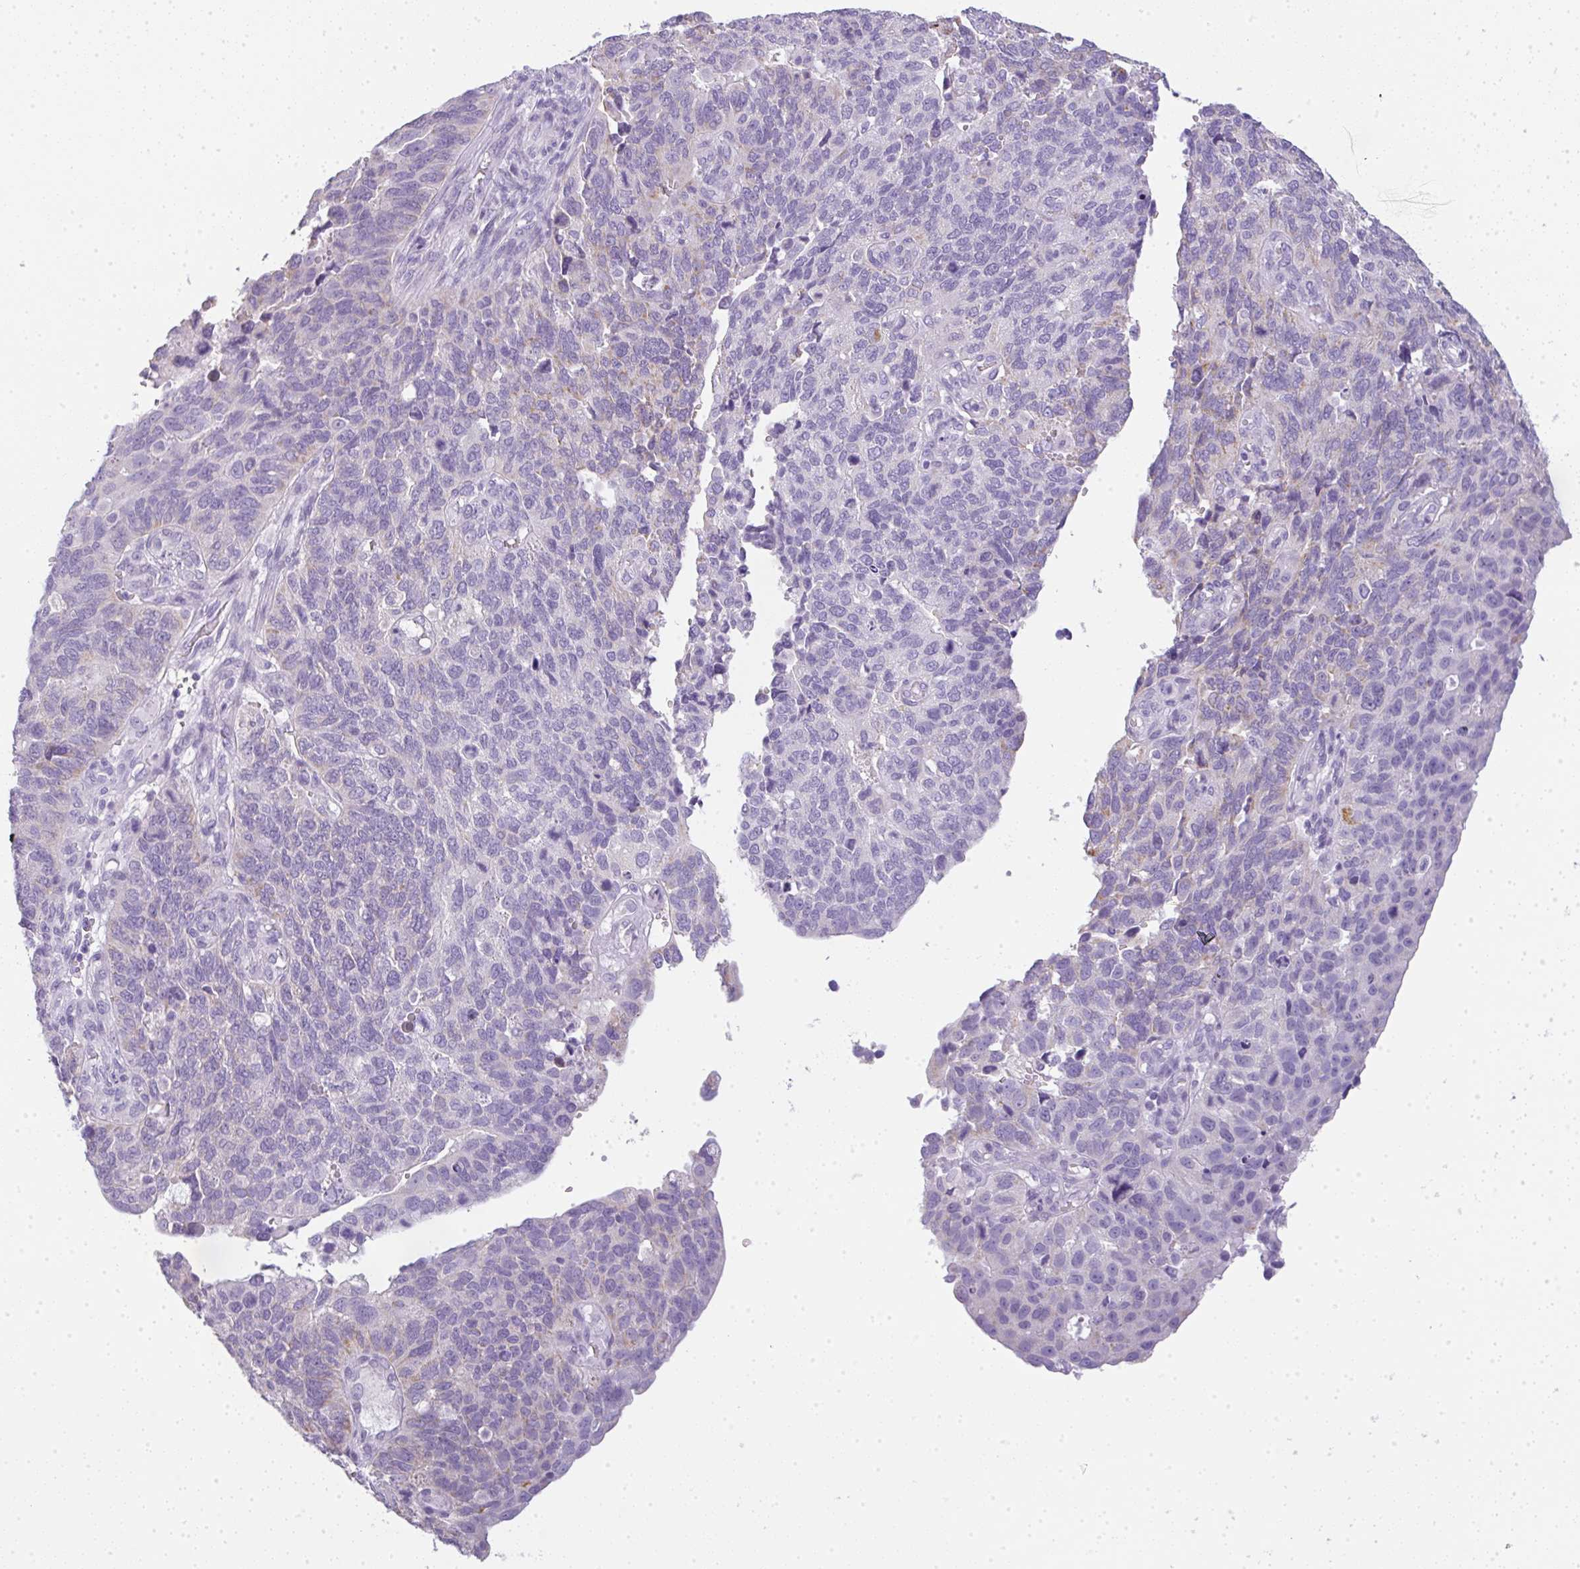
{"staining": {"intensity": "negative", "quantity": "none", "location": "none"}, "tissue": "endometrial cancer", "cell_type": "Tumor cells", "image_type": "cancer", "snomed": [{"axis": "morphology", "description": "Adenocarcinoma, NOS"}, {"axis": "topography", "description": "Endometrium"}], "caption": "This is a image of immunohistochemistry staining of endometrial adenocarcinoma, which shows no positivity in tumor cells.", "gene": "LPAR4", "patient": {"sex": "female", "age": 66}}